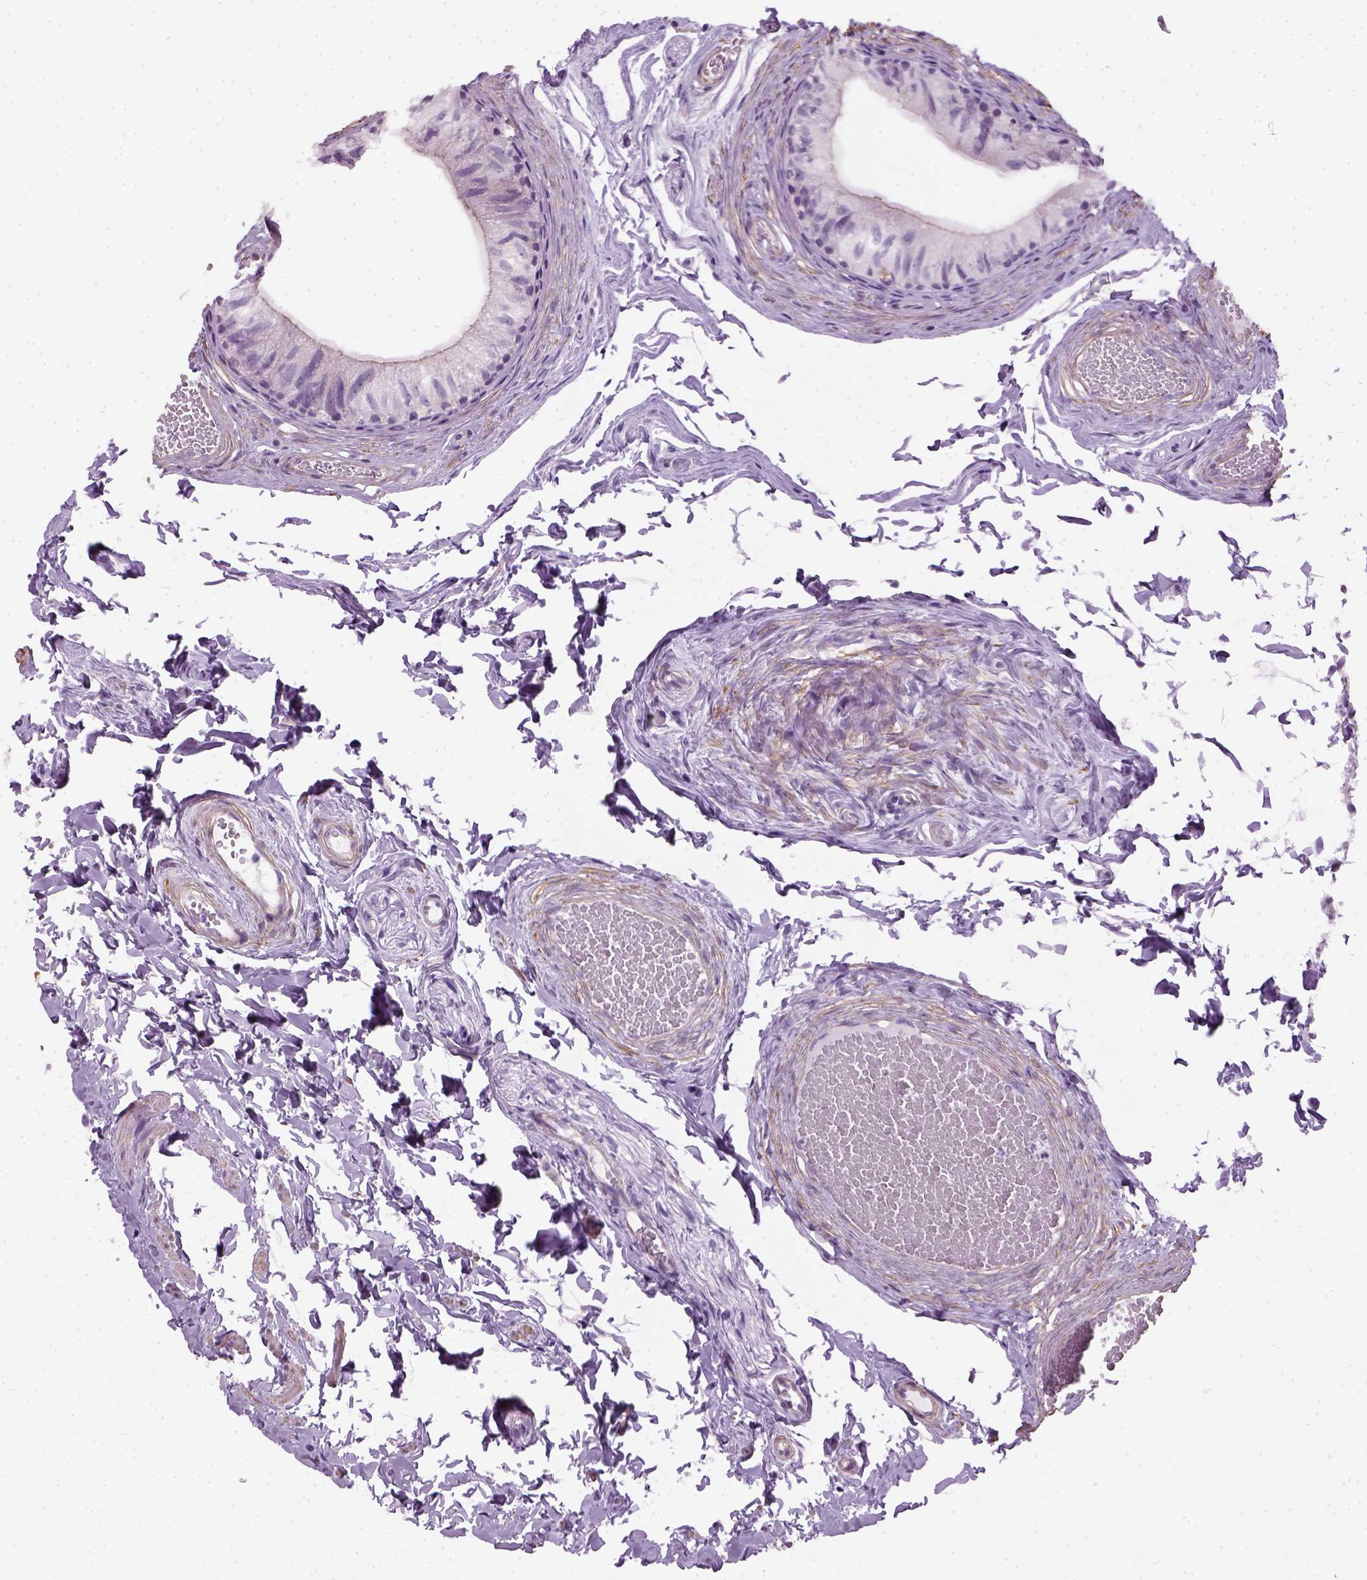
{"staining": {"intensity": "weak", "quantity": "25%-75%", "location": "cytoplasmic/membranous"}, "tissue": "epididymis", "cell_type": "Glandular cells", "image_type": "normal", "snomed": [{"axis": "morphology", "description": "Normal tissue, NOS"}, {"axis": "topography", "description": "Epididymis"}], "caption": "Weak cytoplasmic/membranous protein expression is identified in approximately 25%-75% of glandular cells in epididymis. The staining is performed using DAB (3,3'-diaminobenzidine) brown chromogen to label protein expression. The nuclei are counter-stained blue using hematoxylin.", "gene": "FAM161A", "patient": {"sex": "male", "age": 45}}